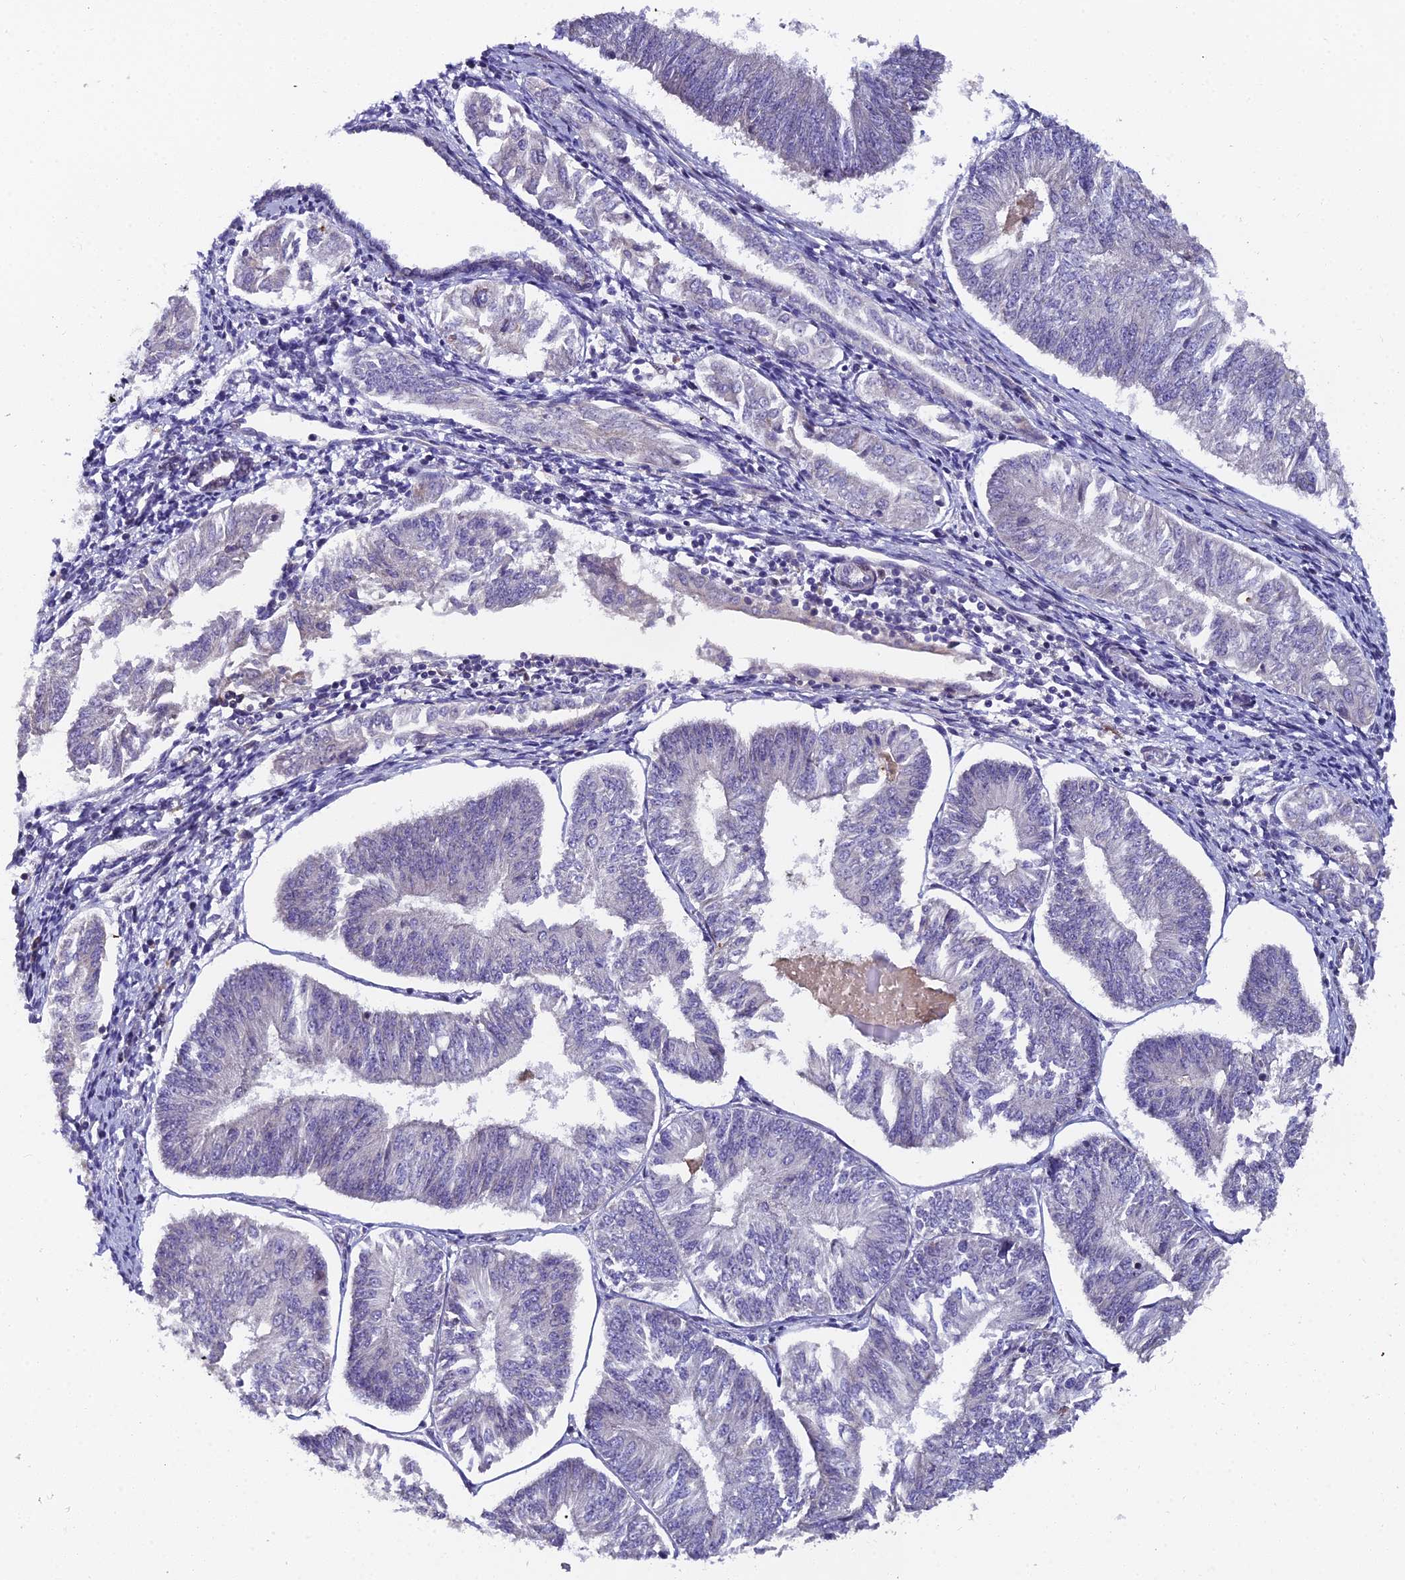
{"staining": {"intensity": "negative", "quantity": "none", "location": "none"}, "tissue": "endometrial cancer", "cell_type": "Tumor cells", "image_type": "cancer", "snomed": [{"axis": "morphology", "description": "Adenocarcinoma, NOS"}, {"axis": "topography", "description": "Endometrium"}], "caption": "The immunohistochemistry (IHC) micrograph has no significant positivity in tumor cells of endometrial adenocarcinoma tissue. (Stains: DAB (3,3'-diaminobenzidine) immunohistochemistry (IHC) with hematoxylin counter stain, Microscopy: brightfield microscopy at high magnification).", "gene": "RAB28", "patient": {"sex": "female", "age": 58}}